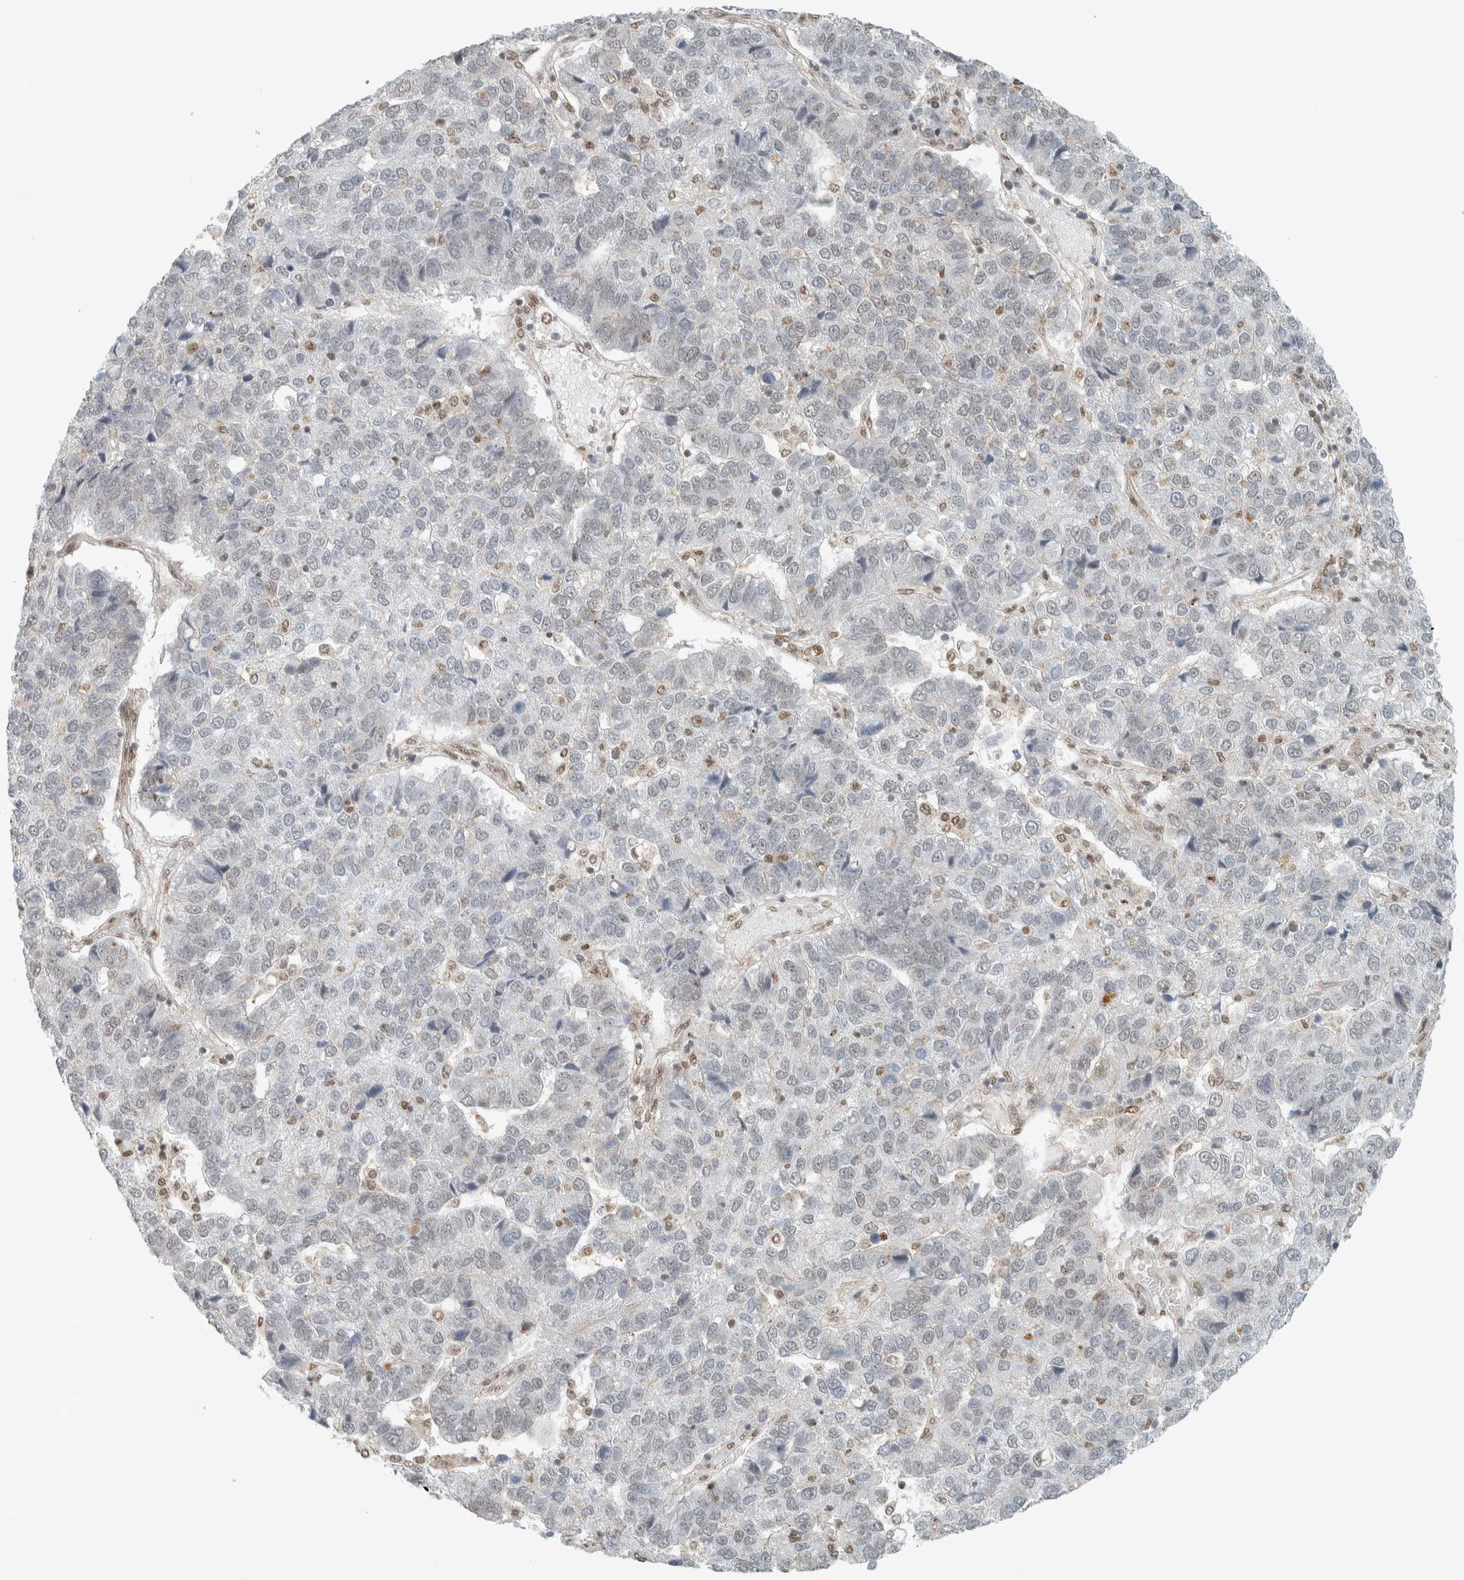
{"staining": {"intensity": "negative", "quantity": "none", "location": "none"}, "tissue": "pancreatic cancer", "cell_type": "Tumor cells", "image_type": "cancer", "snomed": [{"axis": "morphology", "description": "Adenocarcinoma, NOS"}, {"axis": "topography", "description": "Pancreas"}], "caption": "There is no significant positivity in tumor cells of pancreatic cancer. (Brightfield microscopy of DAB (3,3'-diaminobenzidine) IHC at high magnification).", "gene": "TFE3", "patient": {"sex": "female", "age": 61}}